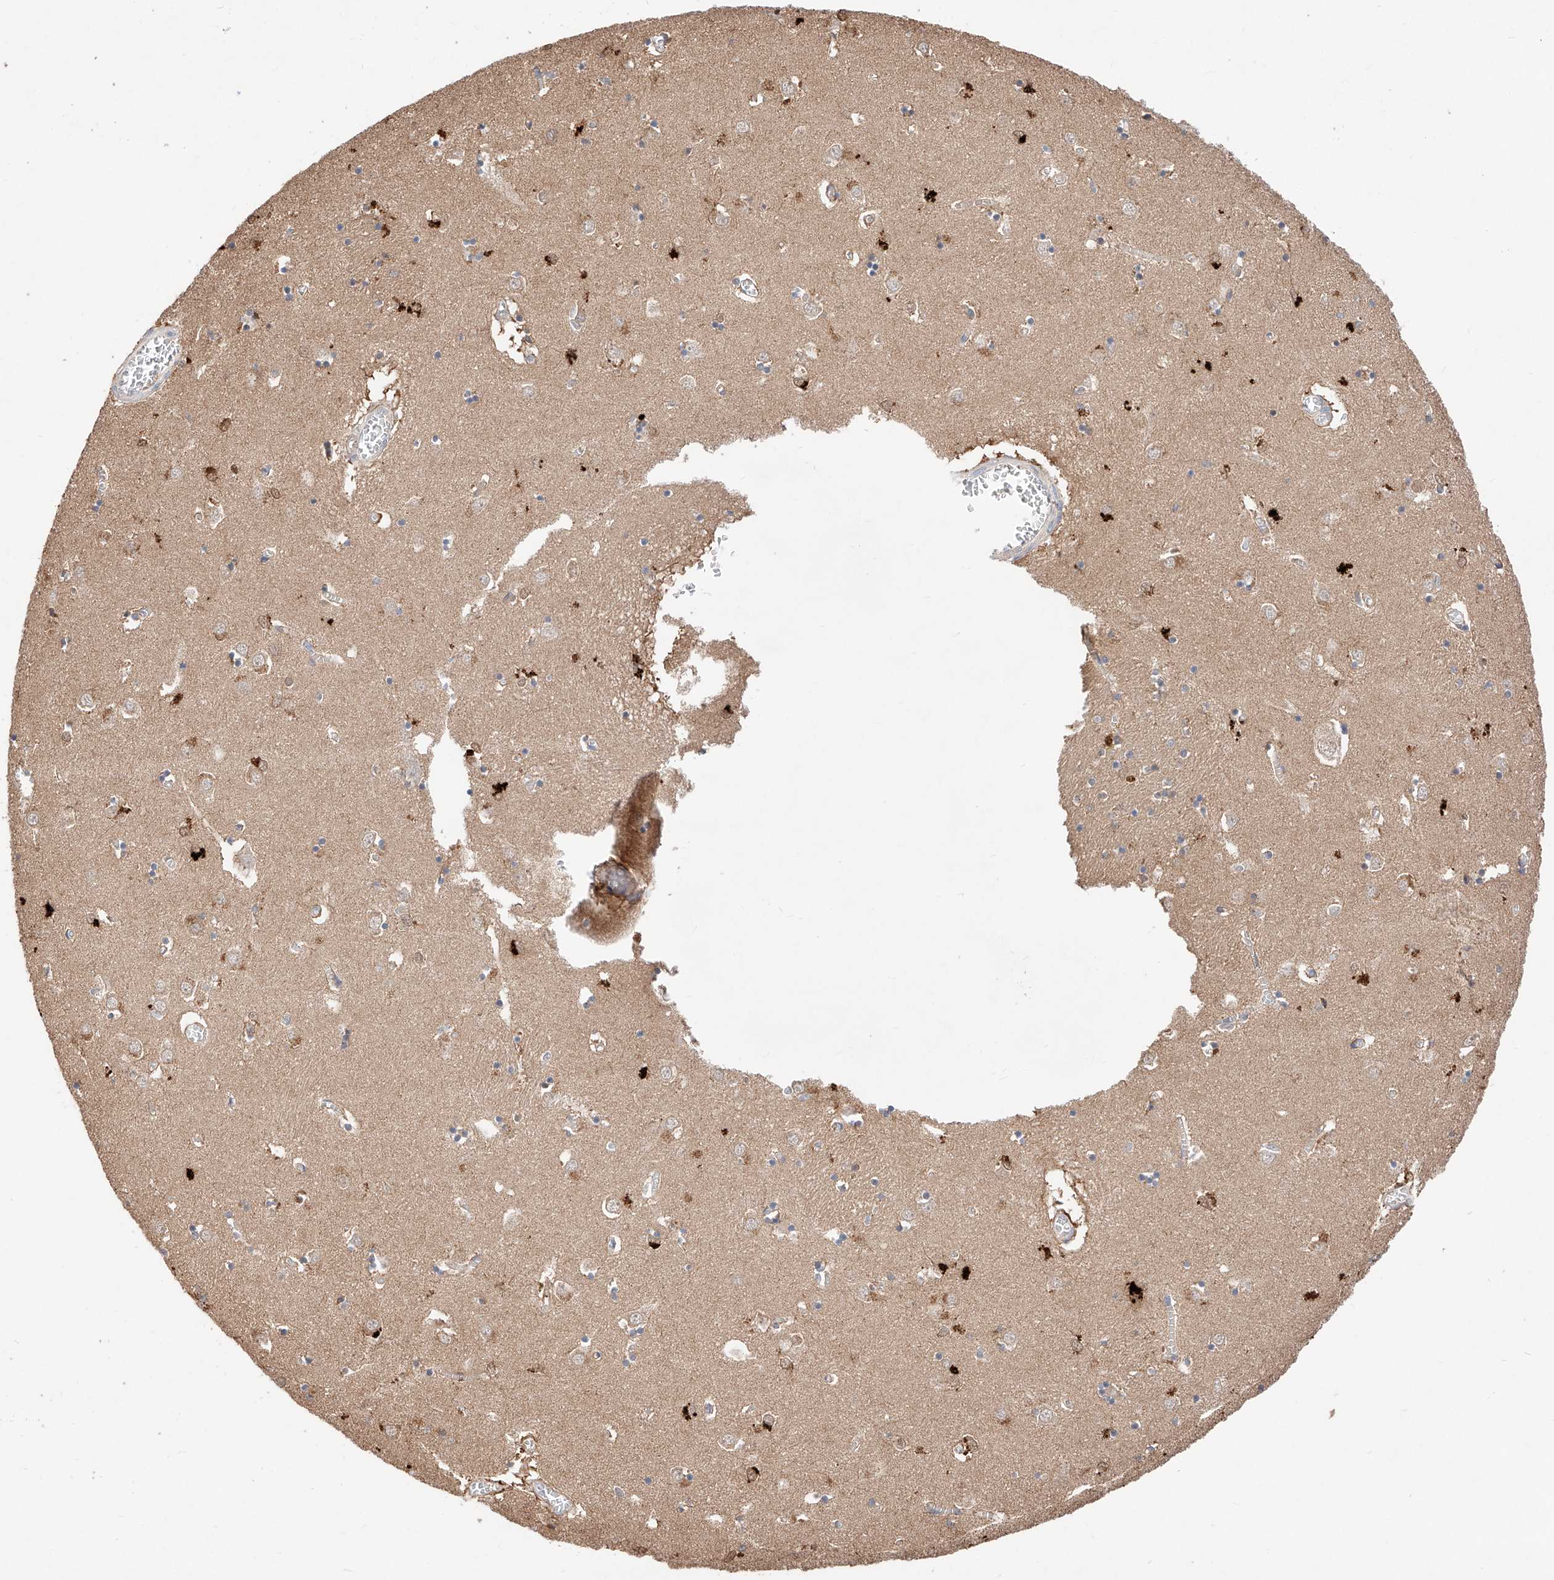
{"staining": {"intensity": "negative", "quantity": "none", "location": "none"}, "tissue": "caudate", "cell_type": "Glial cells", "image_type": "normal", "snomed": [{"axis": "morphology", "description": "Normal tissue, NOS"}, {"axis": "topography", "description": "Lateral ventricle wall"}], "caption": "Protein analysis of normal caudate reveals no significant staining in glial cells. (DAB IHC with hematoxylin counter stain).", "gene": "ZSCAN4", "patient": {"sex": "male", "age": 70}}